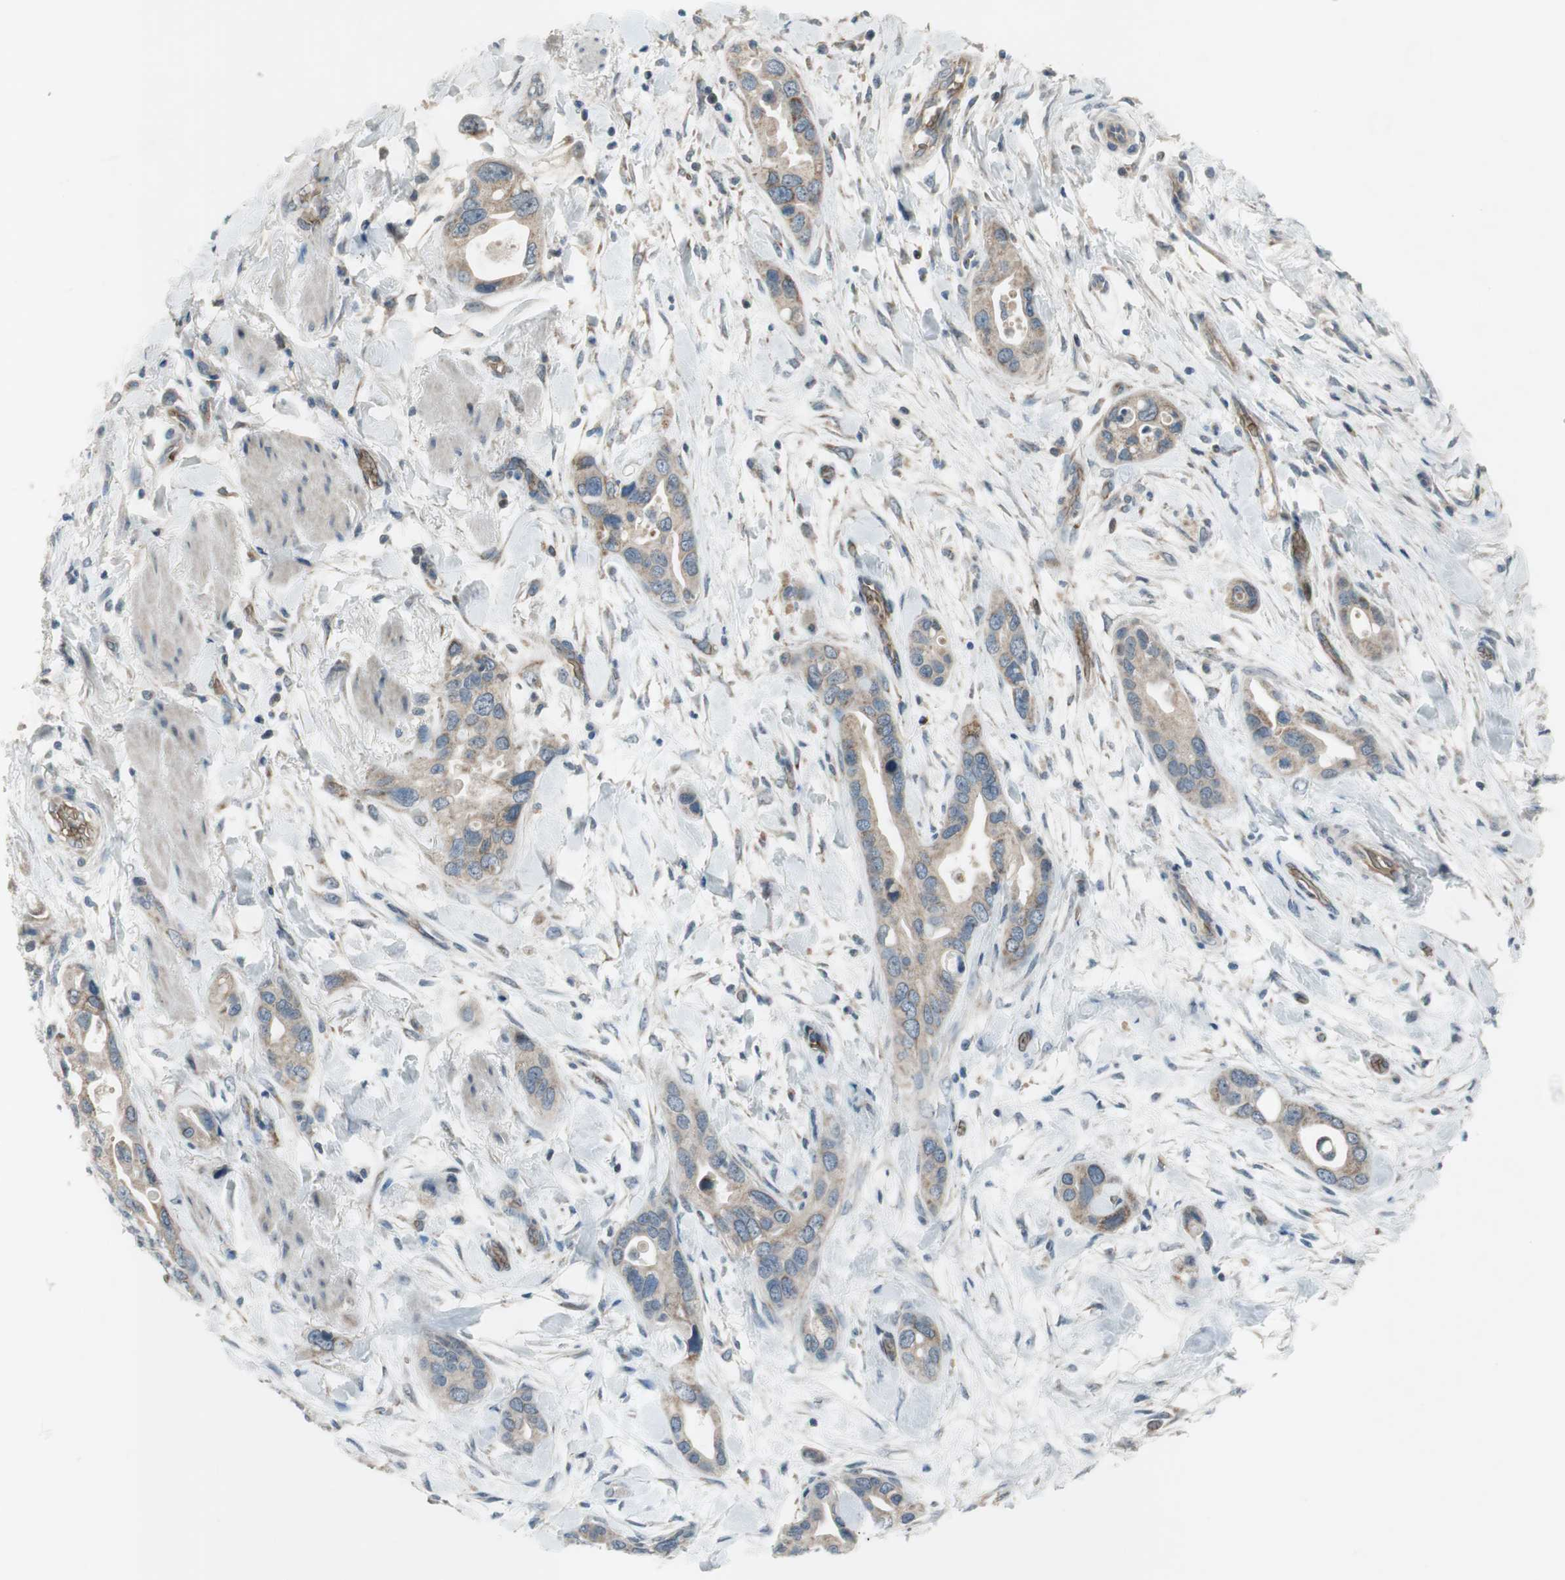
{"staining": {"intensity": "weak", "quantity": ">75%", "location": "cytoplasmic/membranous"}, "tissue": "pancreatic cancer", "cell_type": "Tumor cells", "image_type": "cancer", "snomed": [{"axis": "morphology", "description": "Adenocarcinoma, NOS"}, {"axis": "topography", "description": "Pancreas"}], "caption": "Weak cytoplasmic/membranous protein positivity is identified in approximately >75% of tumor cells in pancreatic cancer (adenocarcinoma). Immunohistochemistry stains the protein in brown and the nuclei are stained blue.", "gene": "GYPC", "patient": {"sex": "female", "age": 77}}